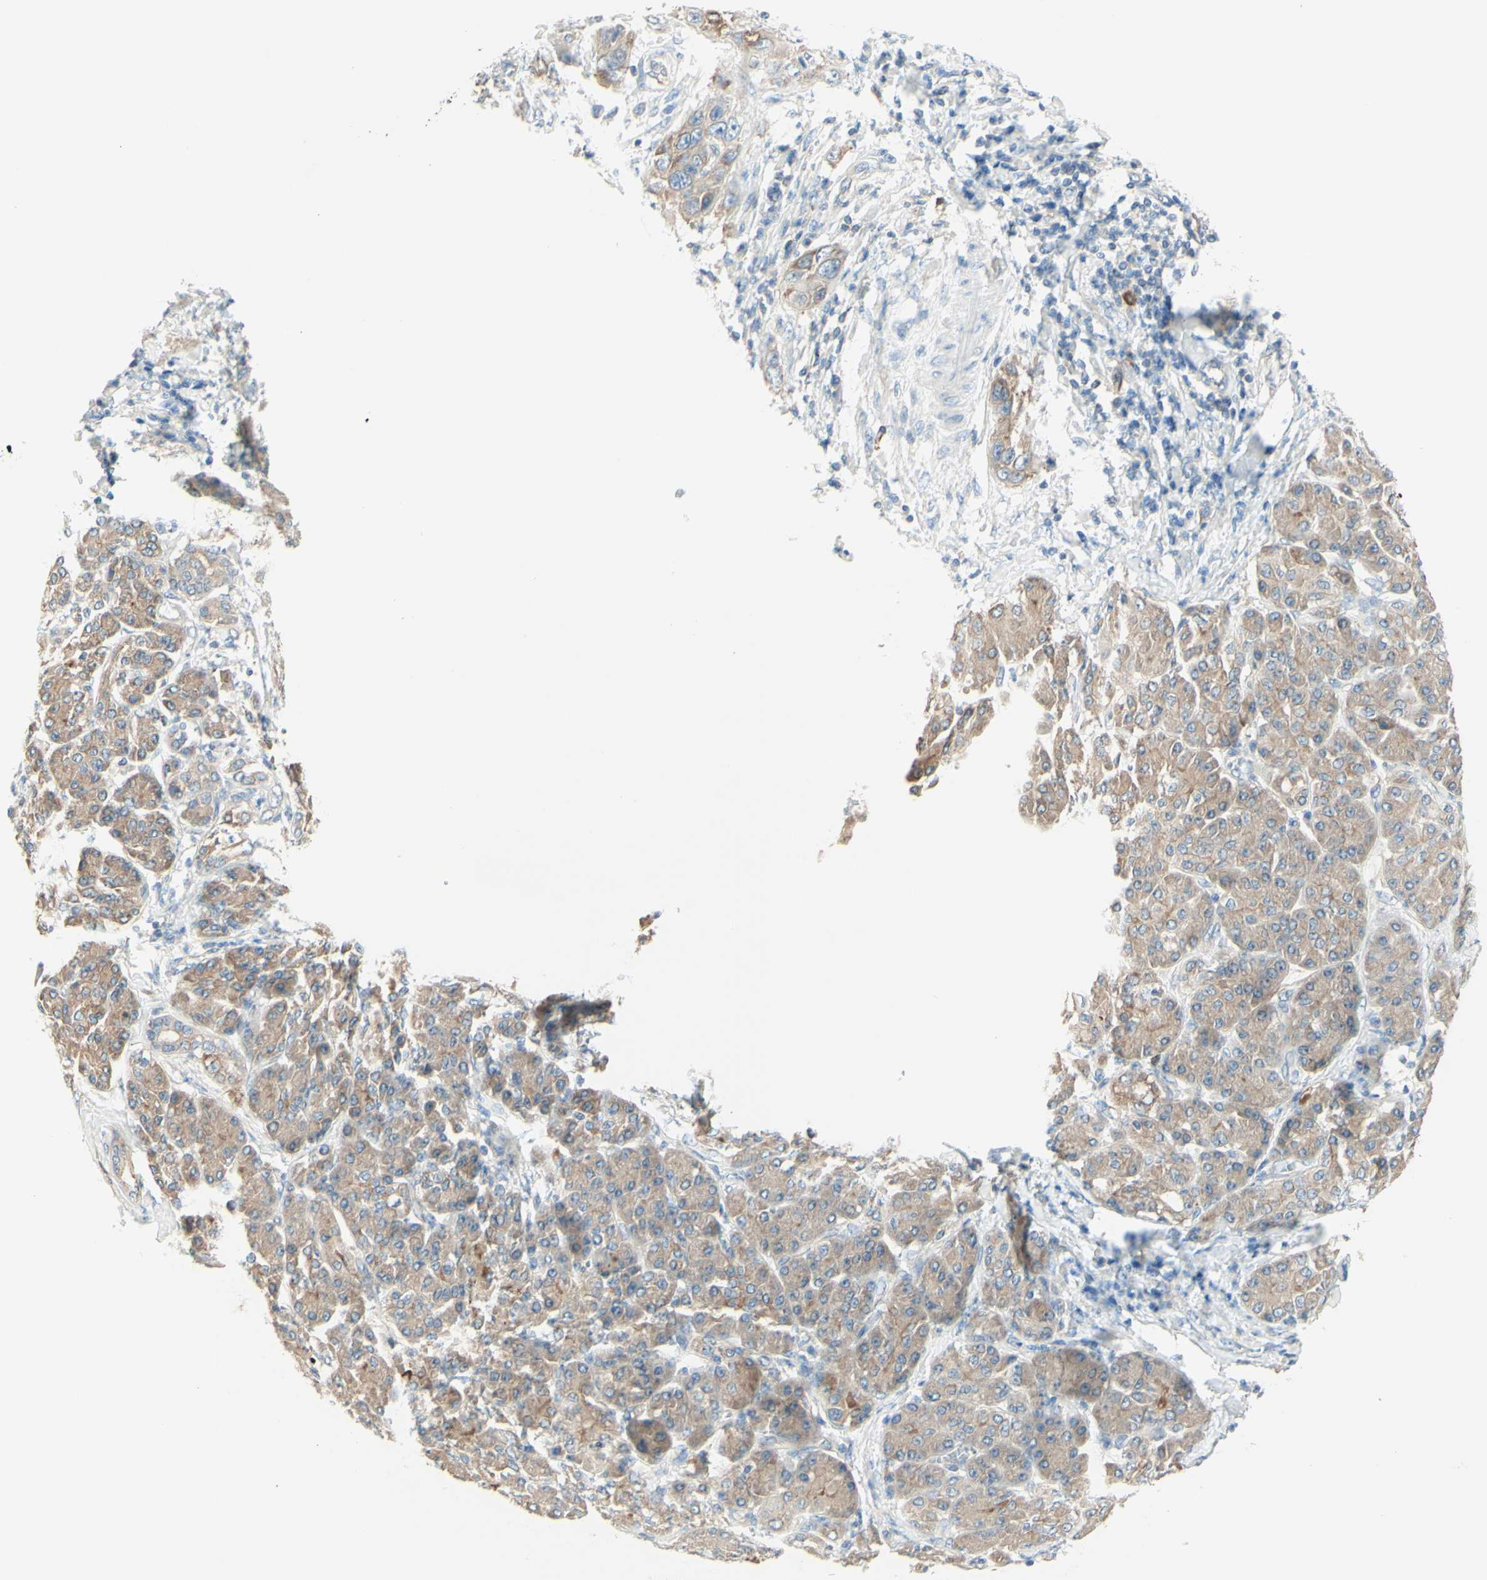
{"staining": {"intensity": "moderate", "quantity": ">75%", "location": "cytoplasmic/membranous"}, "tissue": "pancreatic cancer", "cell_type": "Tumor cells", "image_type": "cancer", "snomed": [{"axis": "morphology", "description": "Adenocarcinoma, NOS"}, {"axis": "topography", "description": "Pancreas"}], "caption": "A high-resolution image shows immunohistochemistry (IHC) staining of pancreatic adenocarcinoma, which displays moderate cytoplasmic/membranous expression in about >75% of tumor cells.", "gene": "MTM1", "patient": {"sex": "female", "age": 70}}